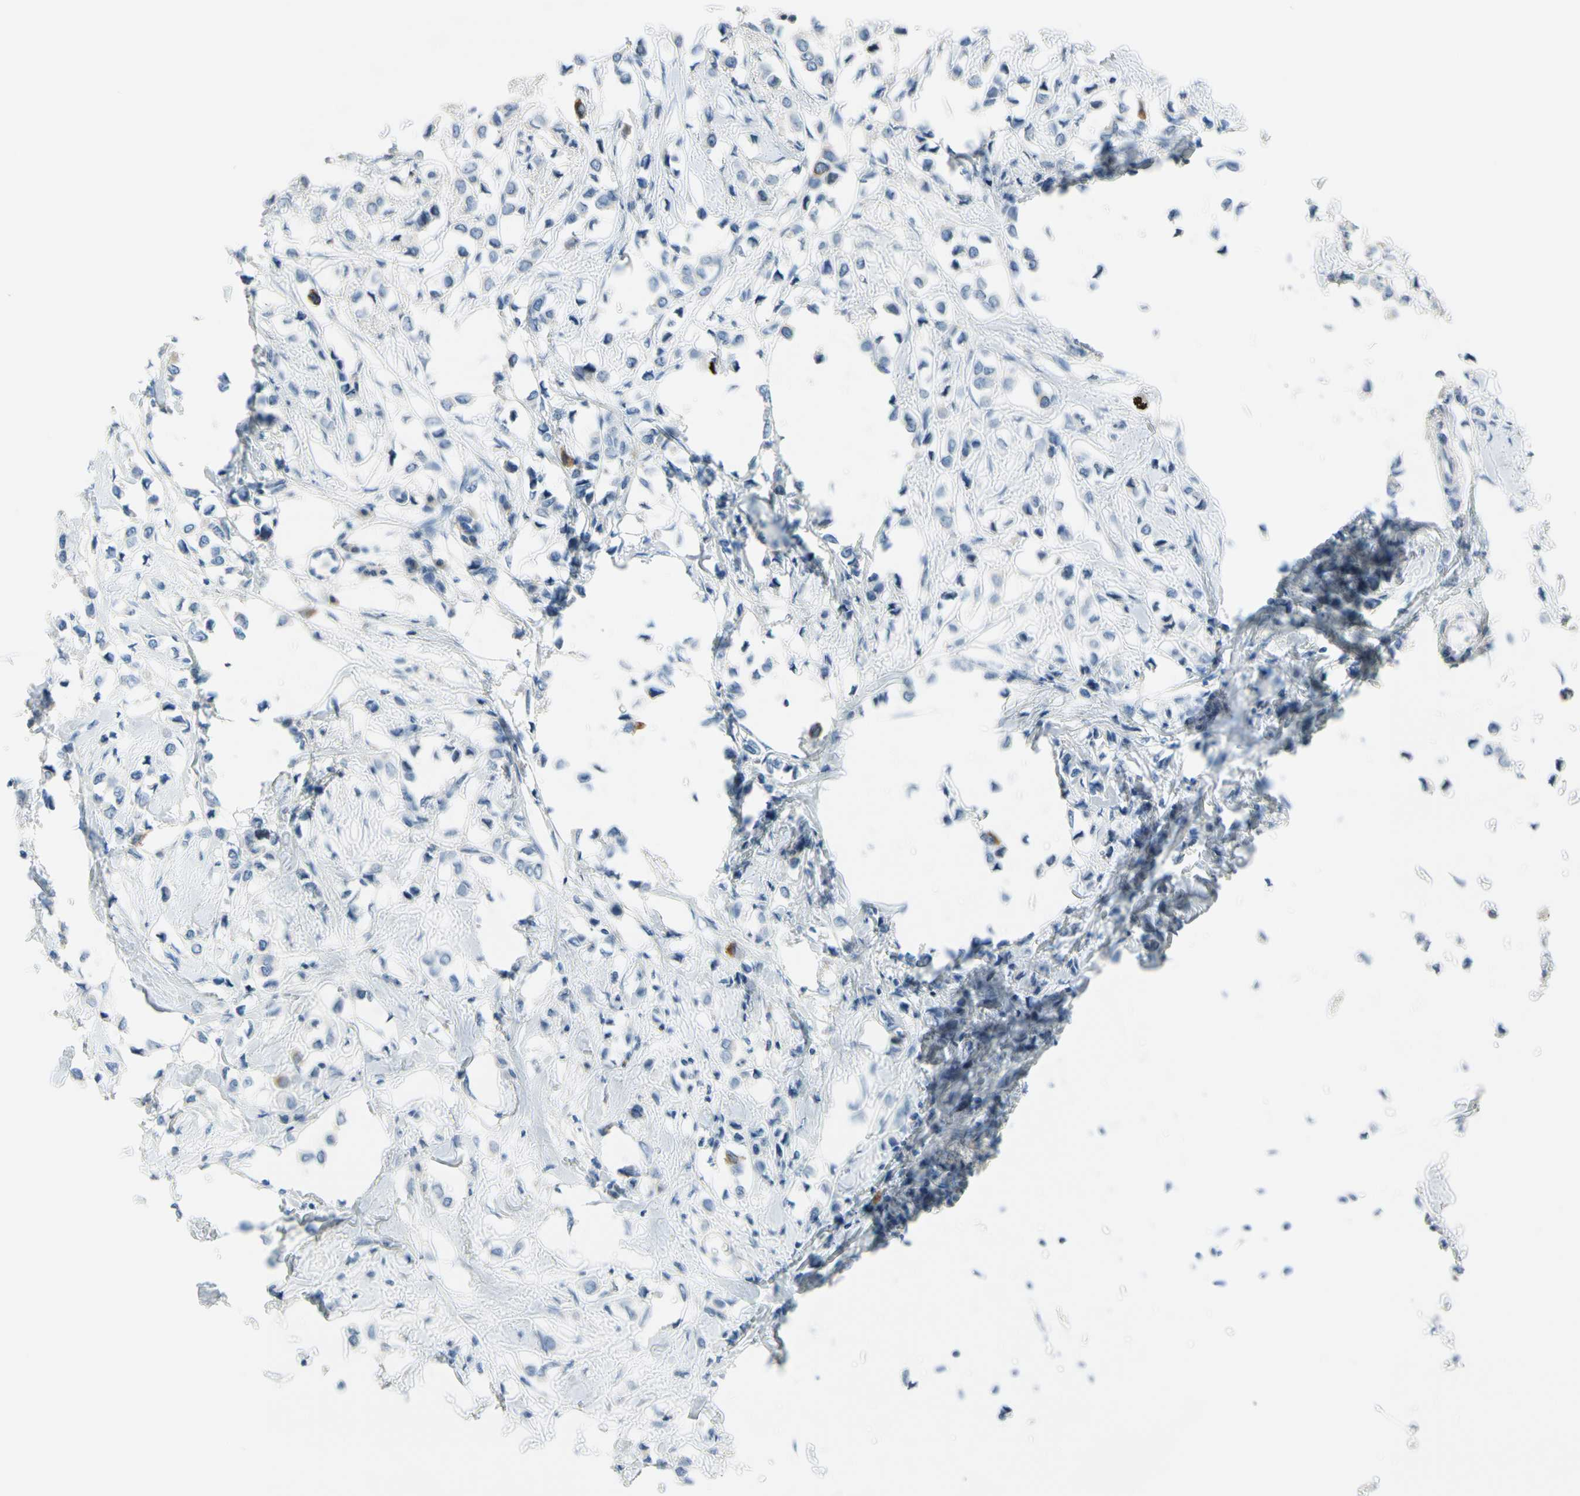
{"staining": {"intensity": "moderate", "quantity": "<25%", "location": "cytoplasmic/membranous"}, "tissue": "breast cancer", "cell_type": "Tumor cells", "image_type": "cancer", "snomed": [{"axis": "morphology", "description": "Lobular carcinoma"}, {"axis": "topography", "description": "Breast"}], "caption": "The photomicrograph demonstrates immunohistochemical staining of breast cancer. There is moderate cytoplasmic/membranous staining is appreciated in approximately <25% of tumor cells.", "gene": "CKAP2", "patient": {"sex": "female", "age": 51}}